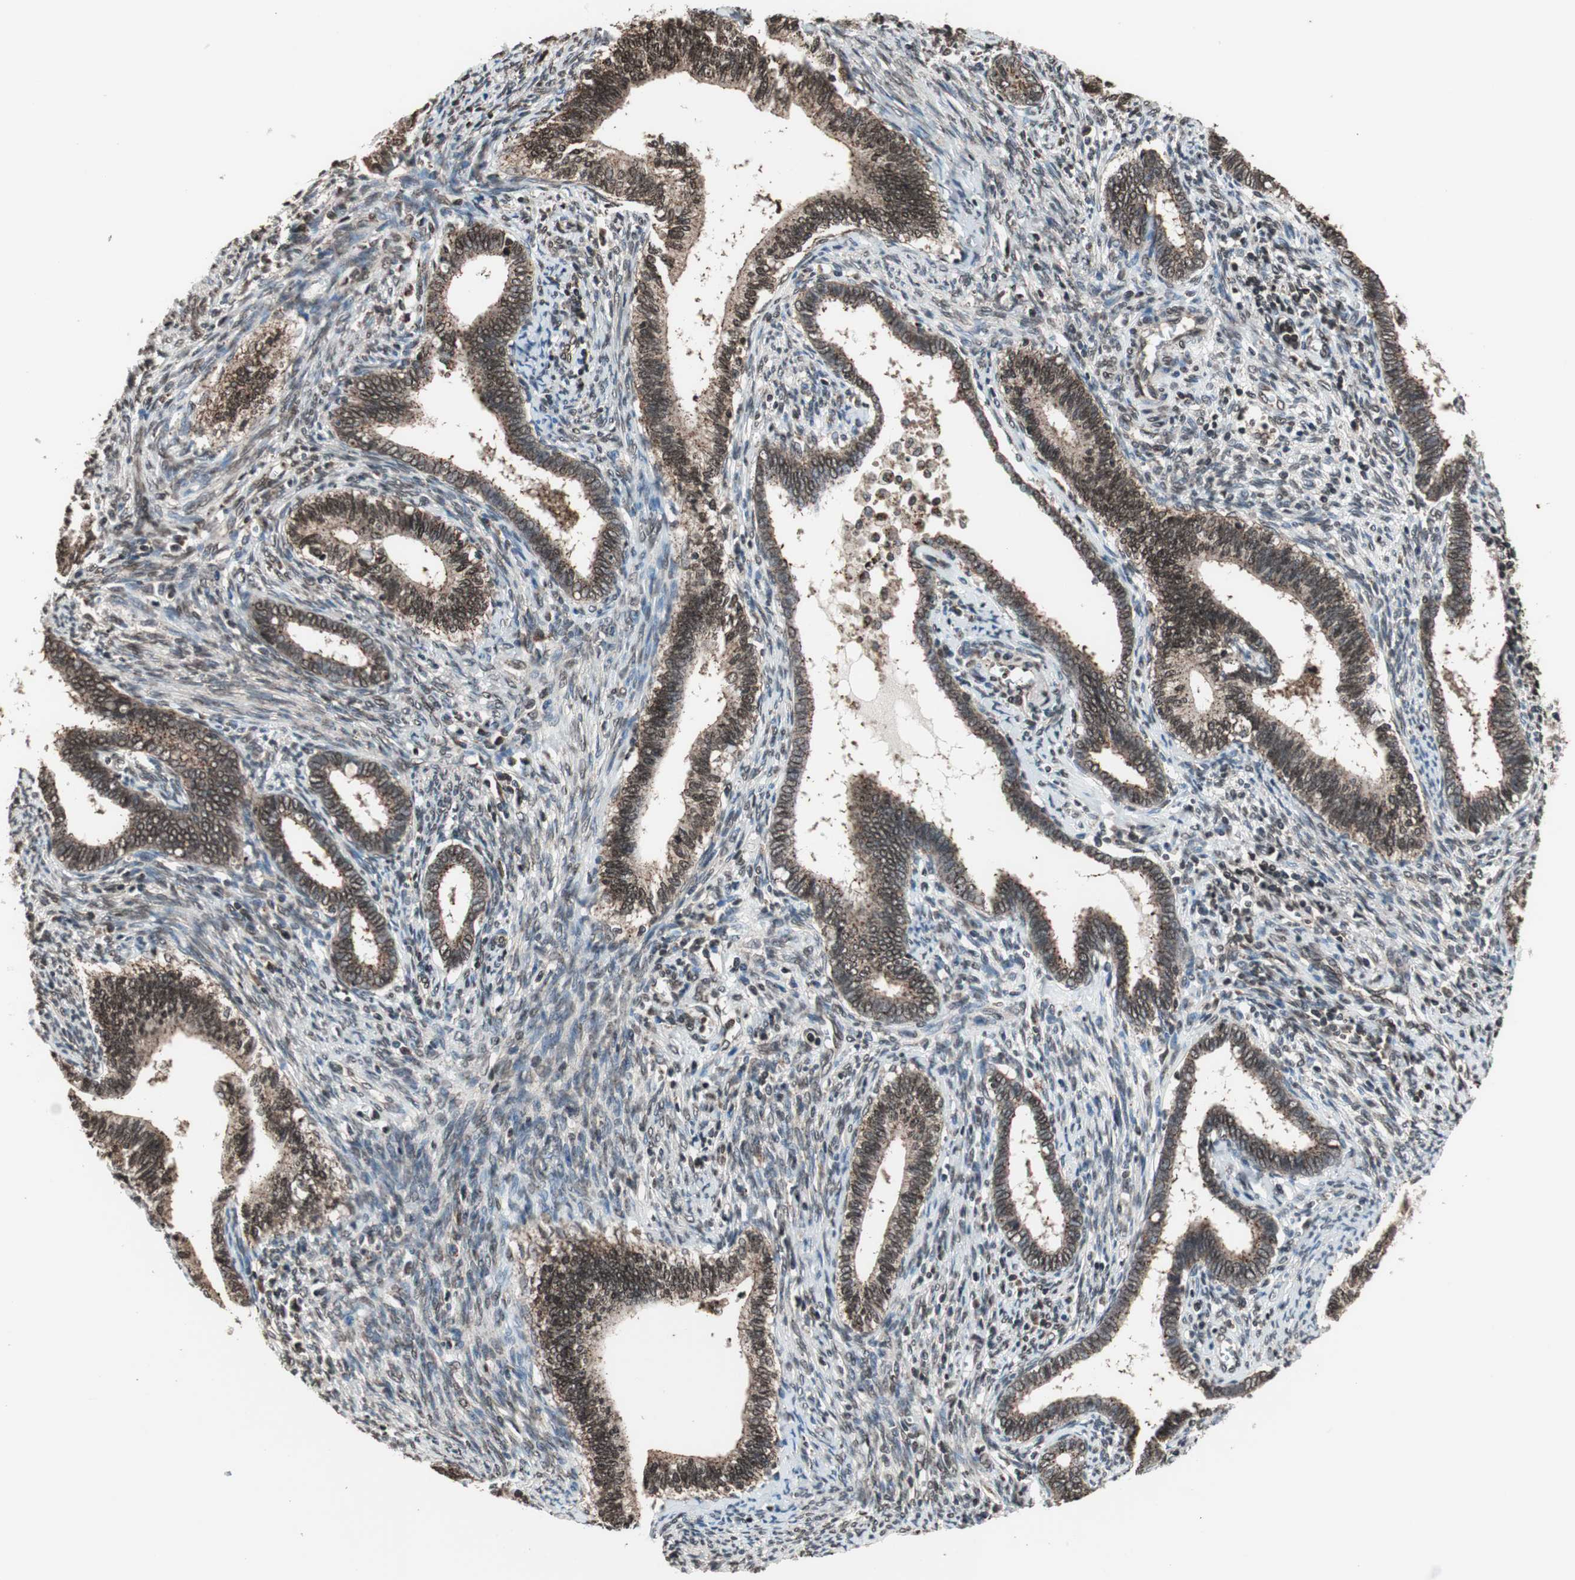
{"staining": {"intensity": "weak", "quantity": ">75%", "location": "cytoplasmic/membranous,nuclear"}, "tissue": "cervical cancer", "cell_type": "Tumor cells", "image_type": "cancer", "snomed": [{"axis": "morphology", "description": "Adenocarcinoma, NOS"}, {"axis": "topography", "description": "Cervix"}], "caption": "Protein staining by immunohistochemistry (IHC) shows weak cytoplasmic/membranous and nuclear positivity in approximately >75% of tumor cells in cervical adenocarcinoma. The protein of interest is stained brown, and the nuclei are stained in blue (DAB (3,3'-diaminobenzidine) IHC with brightfield microscopy, high magnification).", "gene": "RFC1", "patient": {"sex": "female", "age": 44}}